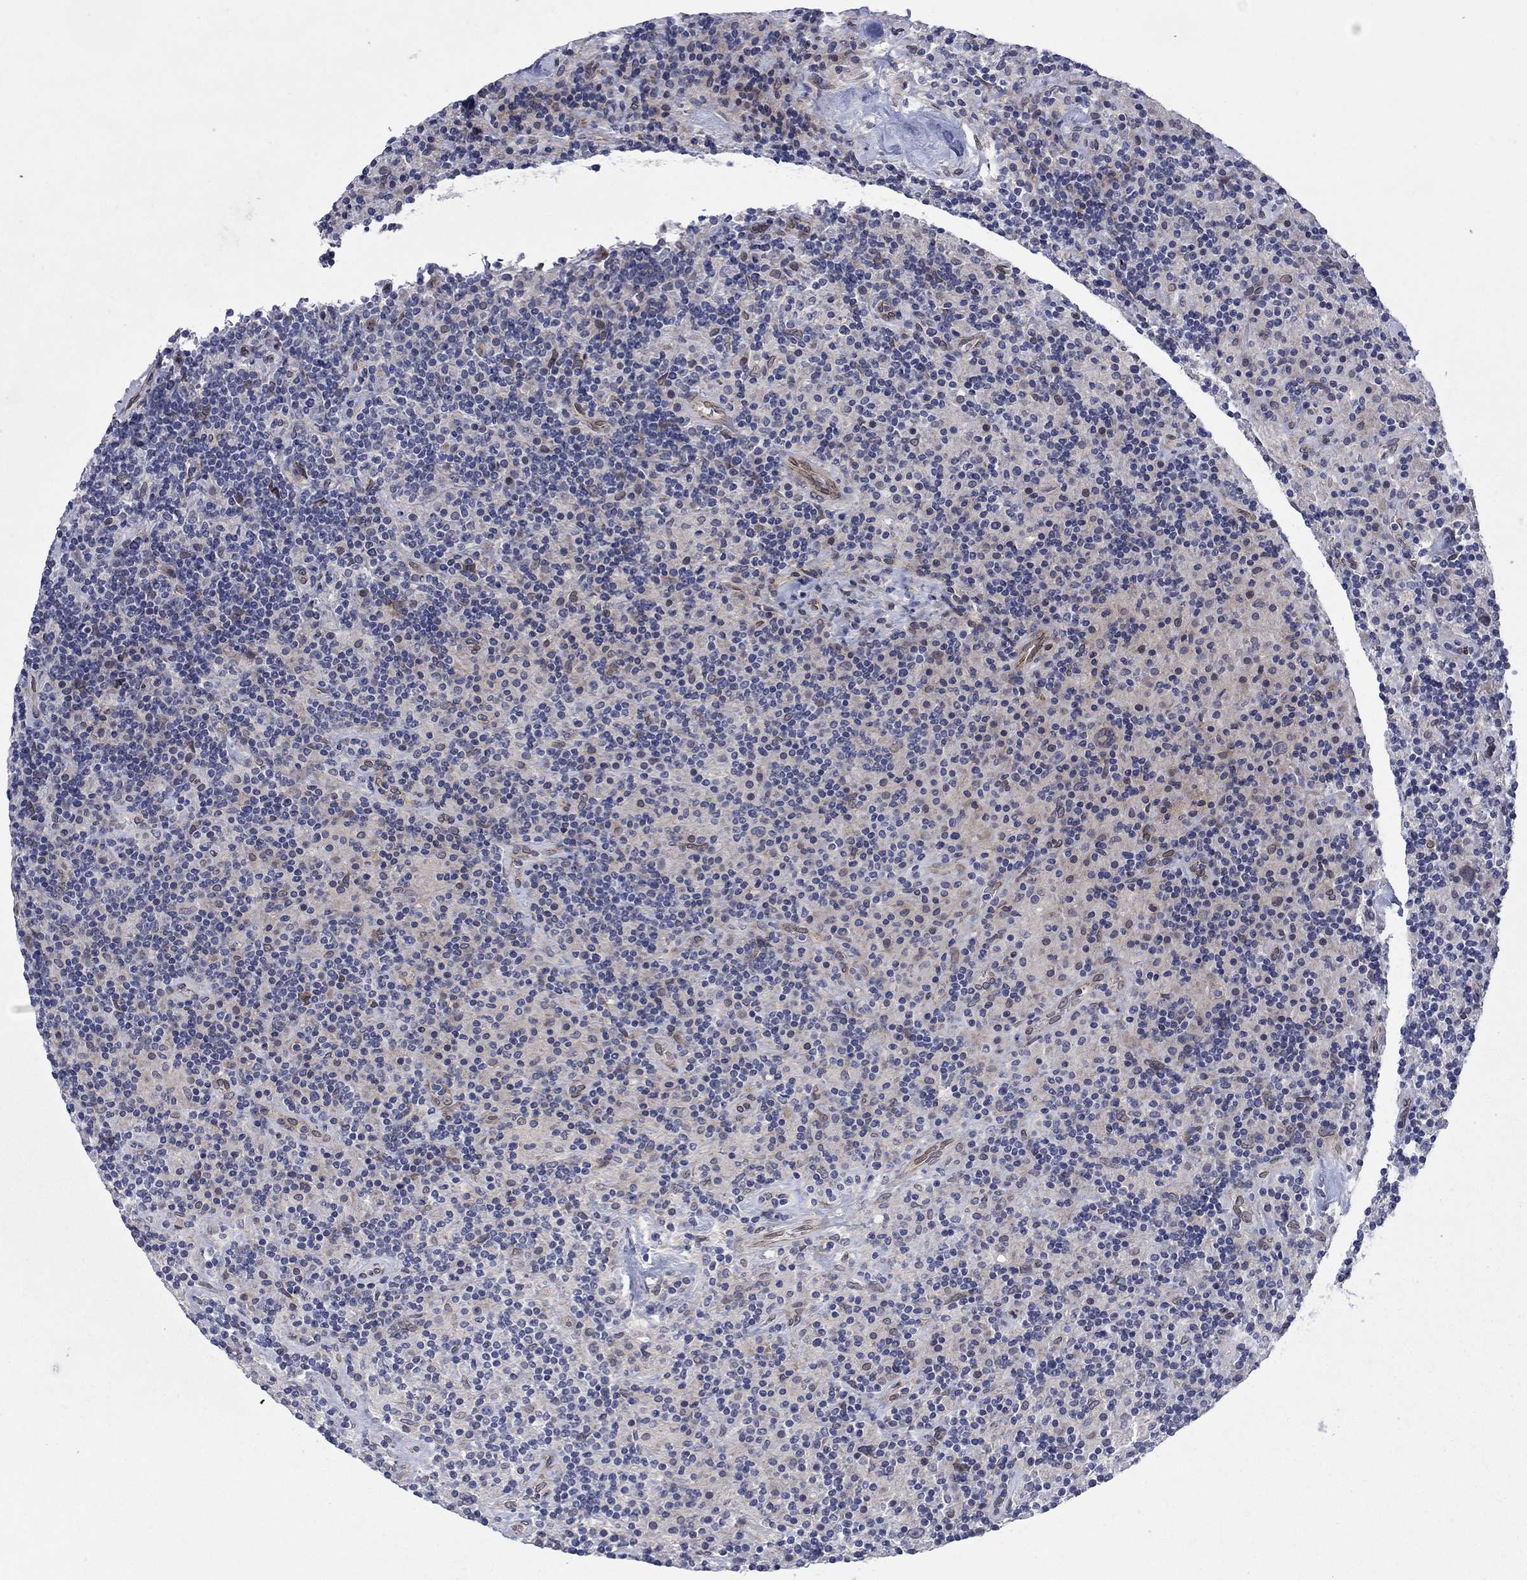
{"staining": {"intensity": "negative", "quantity": "none", "location": "none"}, "tissue": "lymphoma", "cell_type": "Tumor cells", "image_type": "cancer", "snomed": [{"axis": "morphology", "description": "Hodgkin's disease, NOS"}, {"axis": "topography", "description": "Lymph node"}], "caption": "IHC of human Hodgkin's disease exhibits no expression in tumor cells.", "gene": "EMC9", "patient": {"sex": "male", "age": 70}}